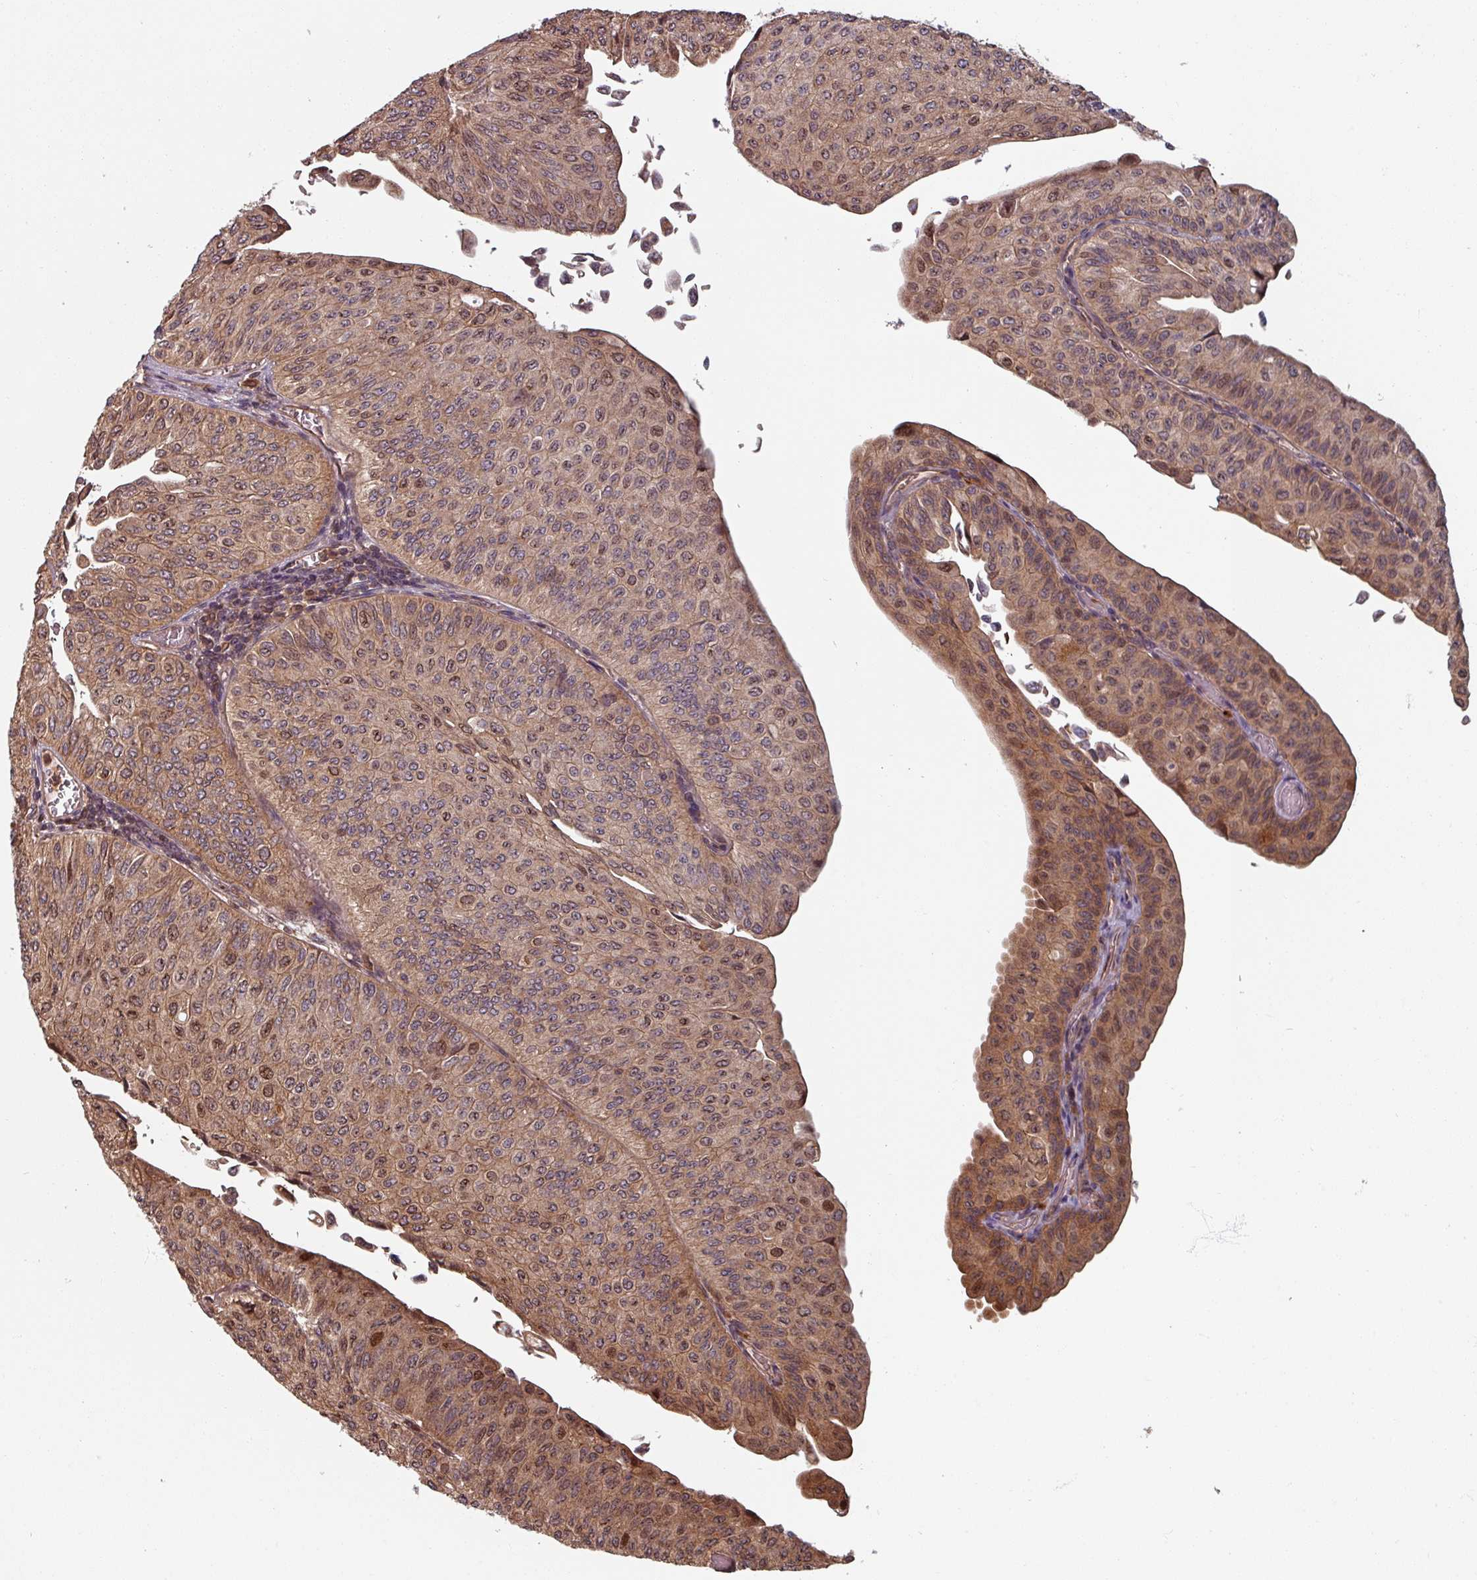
{"staining": {"intensity": "moderate", "quantity": ">75%", "location": "cytoplasmic/membranous,nuclear"}, "tissue": "urothelial cancer", "cell_type": "Tumor cells", "image_type": "cancer", "snomed": [{"axis": "morphology", "description": "Urothelial carcinoma, NOS"}, {"axis": "topography", "description": "Urinary bladder"}], "caption": "Urothelial cancer was stained to show a protein in brown. There is medium levels of moderate cytoplasmic/membranous and nuclear positivity in about >75% of tumor cells.", "gene": "EID1", "patient": {"sex": "male", "age": 59}}